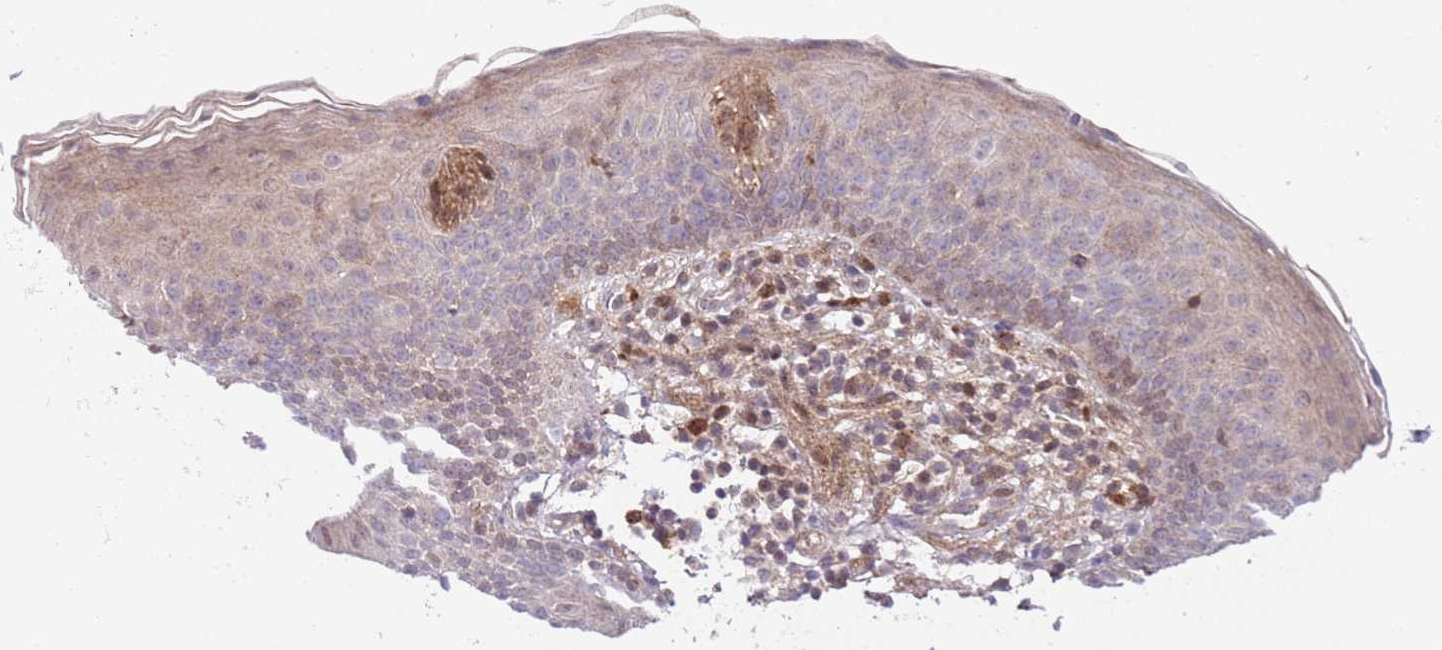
{"staining": {"intensity": "weak", "quantity": "25%-75%", "location": "cytoplasmic/membranous"}, "tissue": "oral mucosa", "cell_type": "Squamous epithelial cells", "image_type": "normal", "snomed": [{"axis": "morphology", "description": "Normal tissue, NOS"}, {"axis": "topography", "description": "Oral tissue"}], "caption": "Protein staining of unremarkable oral mucosa demonstrates weak cytoplasmic/membranous staining in about 25%-75% of squamous epithelial cells. (DAB = brown stain, brightfield microscopy at high magnification).", "gene": "HDHD2", "patient": {"sex": "male", "age": 46}}